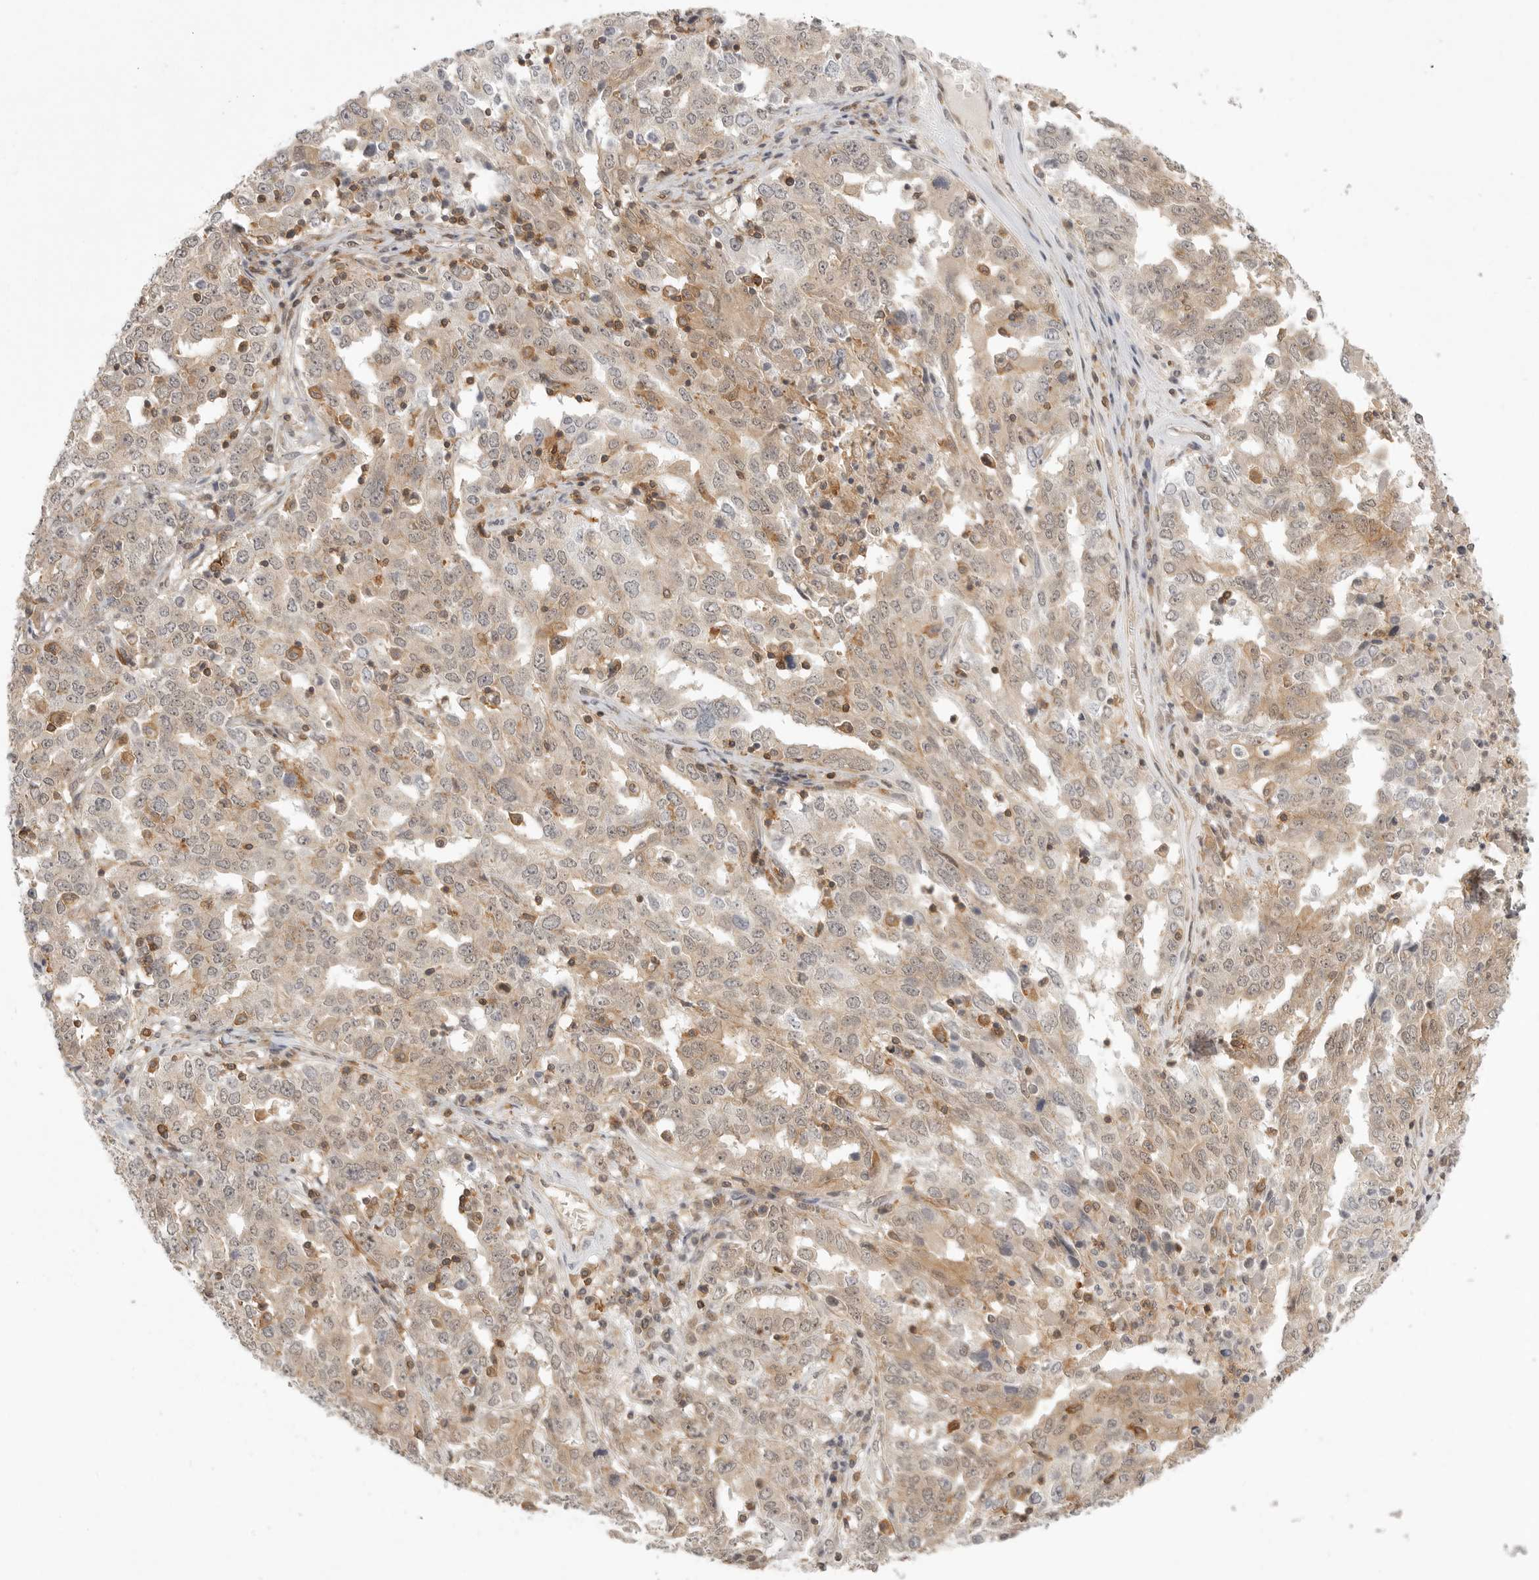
{"staining": {"intensity": "weak", "quantity": ">75%", "location": "cytoplasmic/membranous"}, "tissue": "ovarian cancer", "cell_type": "Tumor cells", "image_type": "cancer", "snomed": [{"axis": "morphology", "description": "Carcinoma, endometroid"}, {"axis": "topography", "description": "Ovary"}], "caption": "There is low levels of weak cytoplasmic/membranous expression in tumor cells of ovarian cancer, as demonstrated by immunohistochemical staining (brown color).", "gene": "DBNL", "patient": {"sex": "female", "age": 62}}